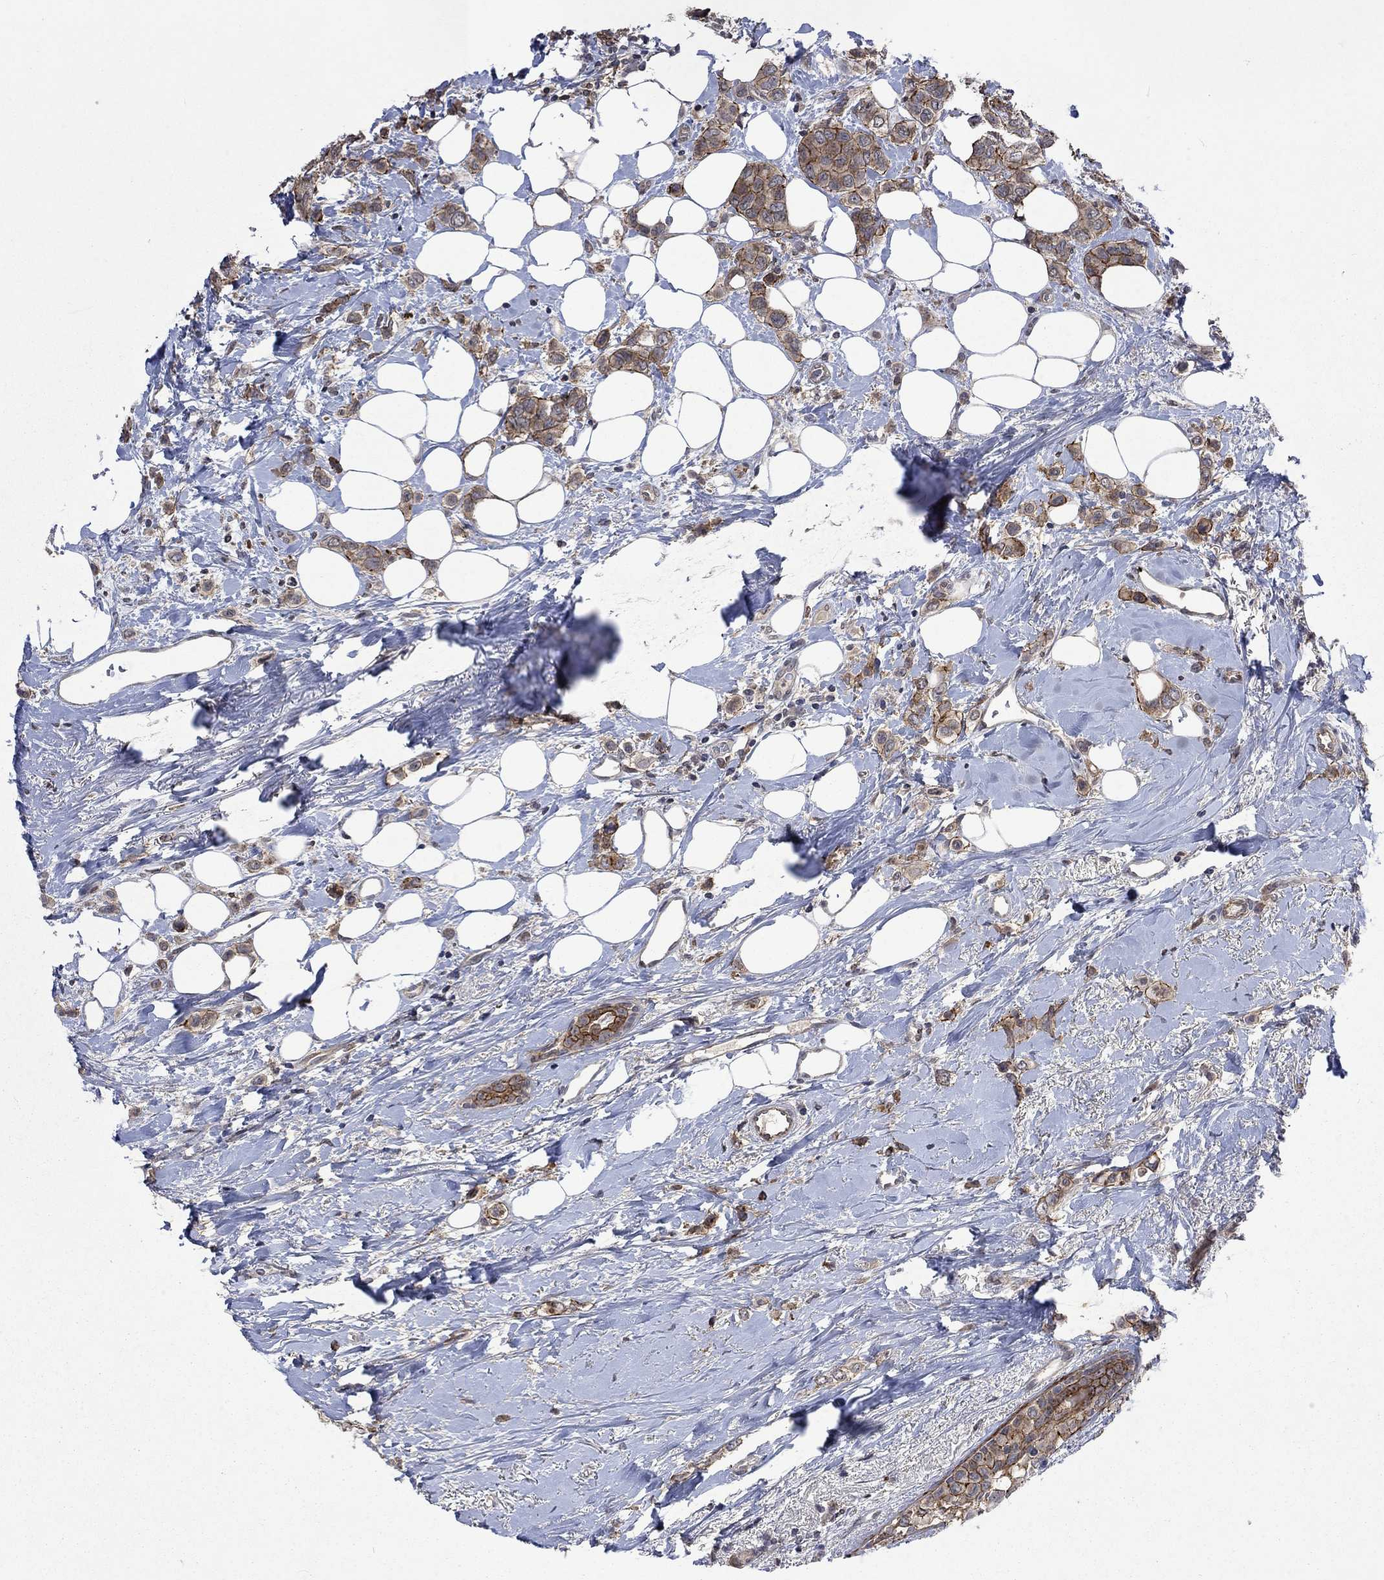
{"staining": {"intensity": "strong", "quantity": "25%-75%", "location": "cytoplasmic/membranous"}, "tissue": "breast cancer", "cell_type": "Tumor cells", "image_type": "cancer", "snomed": [{"axis": "morphology", "description": "Lobular carcinoma"}, {"axis": "topography", "description": "Breast"}], "caption": "A high-resolution photomicrograph shows immunohistochemistry staining of breast lobular carcinoma, which demonstrates strong cytoplasmic/membranous staining in approximately 25%-75% of tumor cells. (DAB (3,3'-diaminobenzidine) IHC, brown staining for protein, blue staining for nuclei).", "gene": "PPP1R9A", "patient": {"sex": "female", "age": 66}}